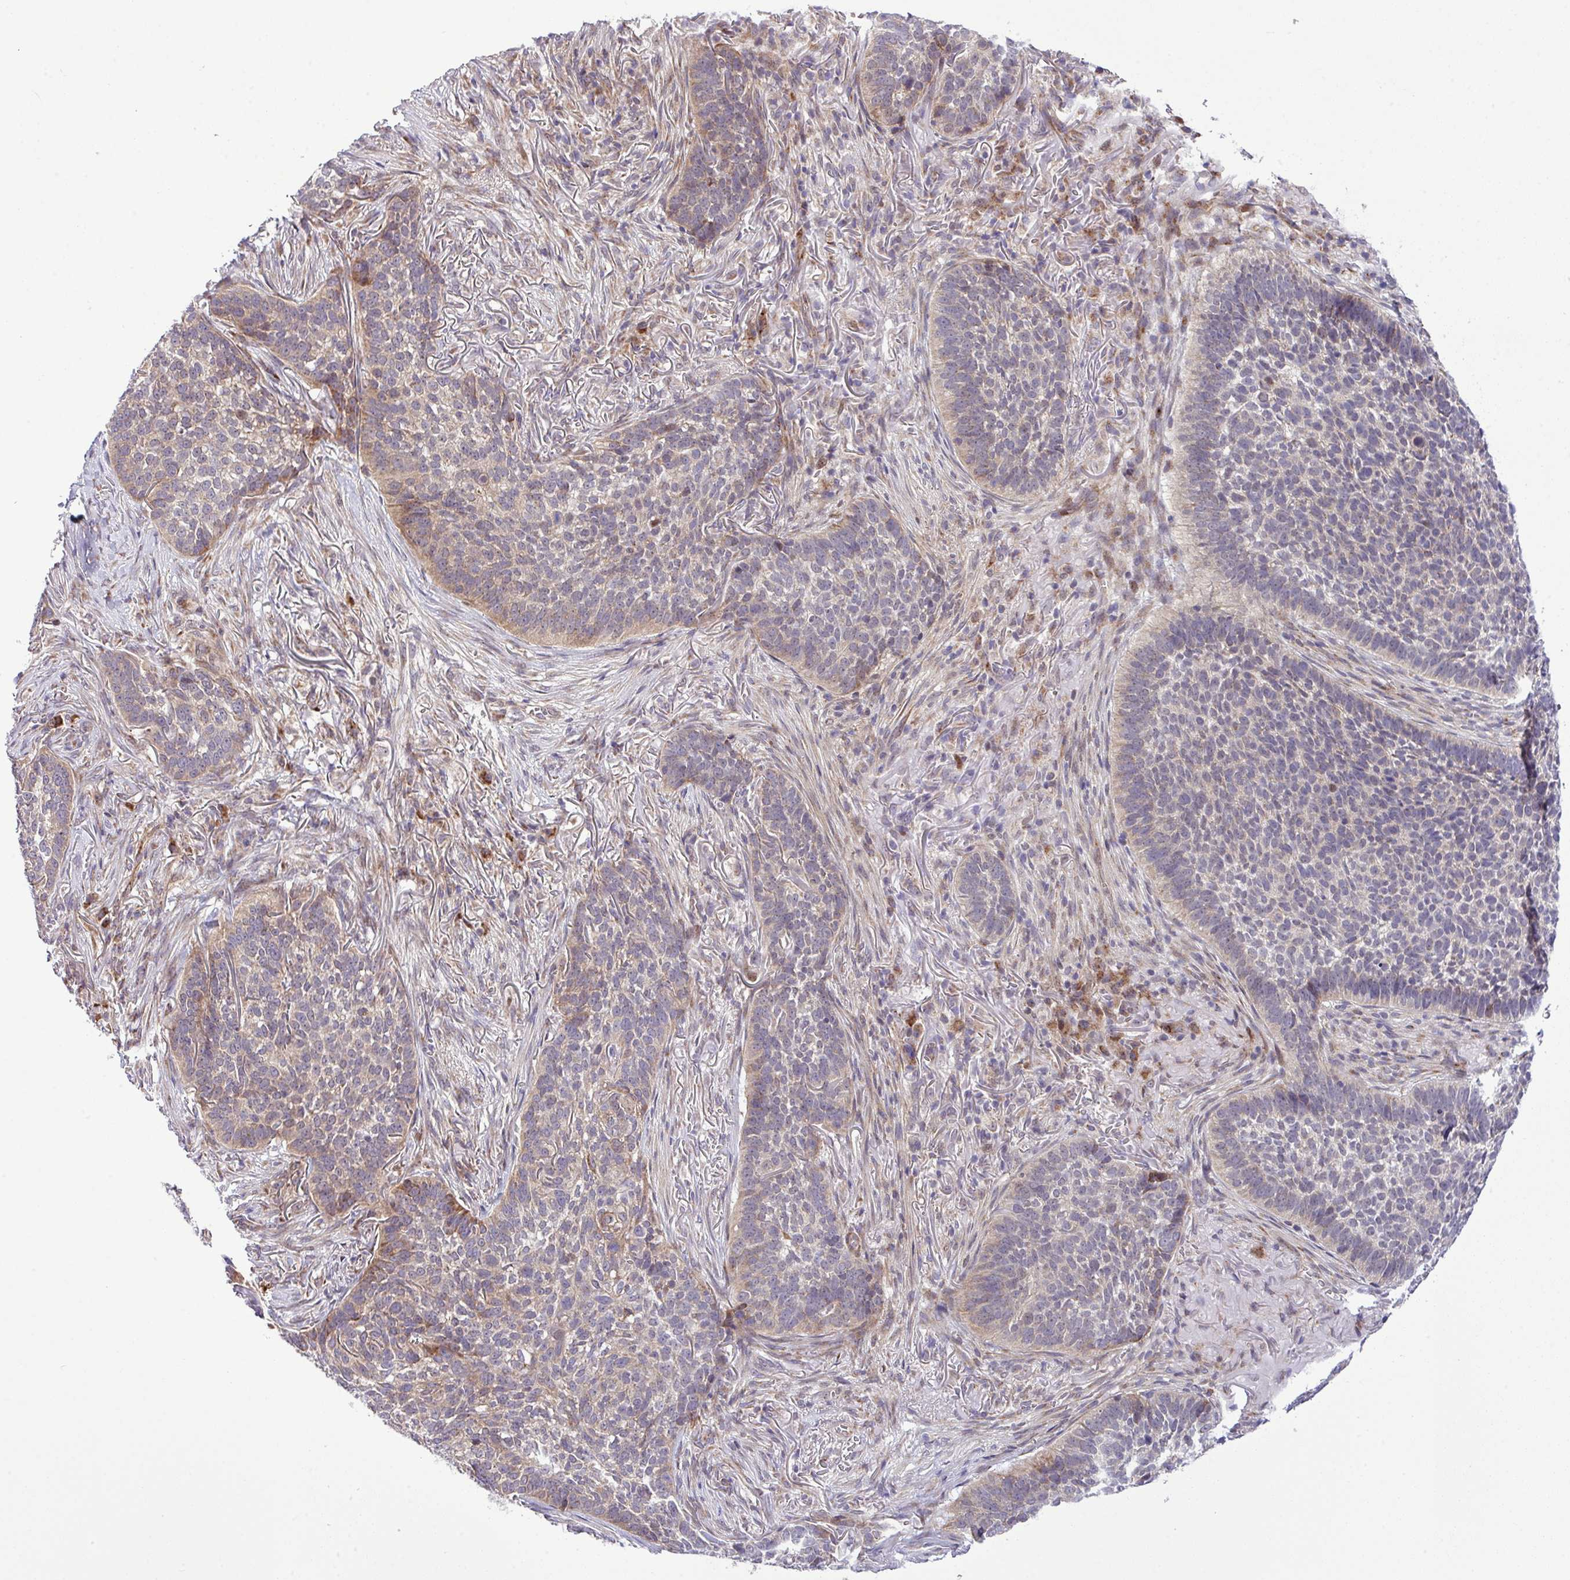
{"staining": {"intensity": "weak", "quantity": "<25%", "location": "cytoplasmic/membranous"}, "tissue": "skin cancer", "cell_type": "Tumor cells", "image_type": "cancer", "snomed": [{"axis": "morphology", "description": "Basal cell carcinoma"}, {"axis": "topography", "description": "Skin"}], "caption": "This is a photomicrograph of IHC staining of skin cancer, which shows no expression in tumor cells. (Stains: DAB immunohistochemistry with hematoxylin counter stain, Microscopy: brightfield microscopy at high magnification).", "gene": "B3GNT9", "patient": {"sex": "male", "age": 85}}